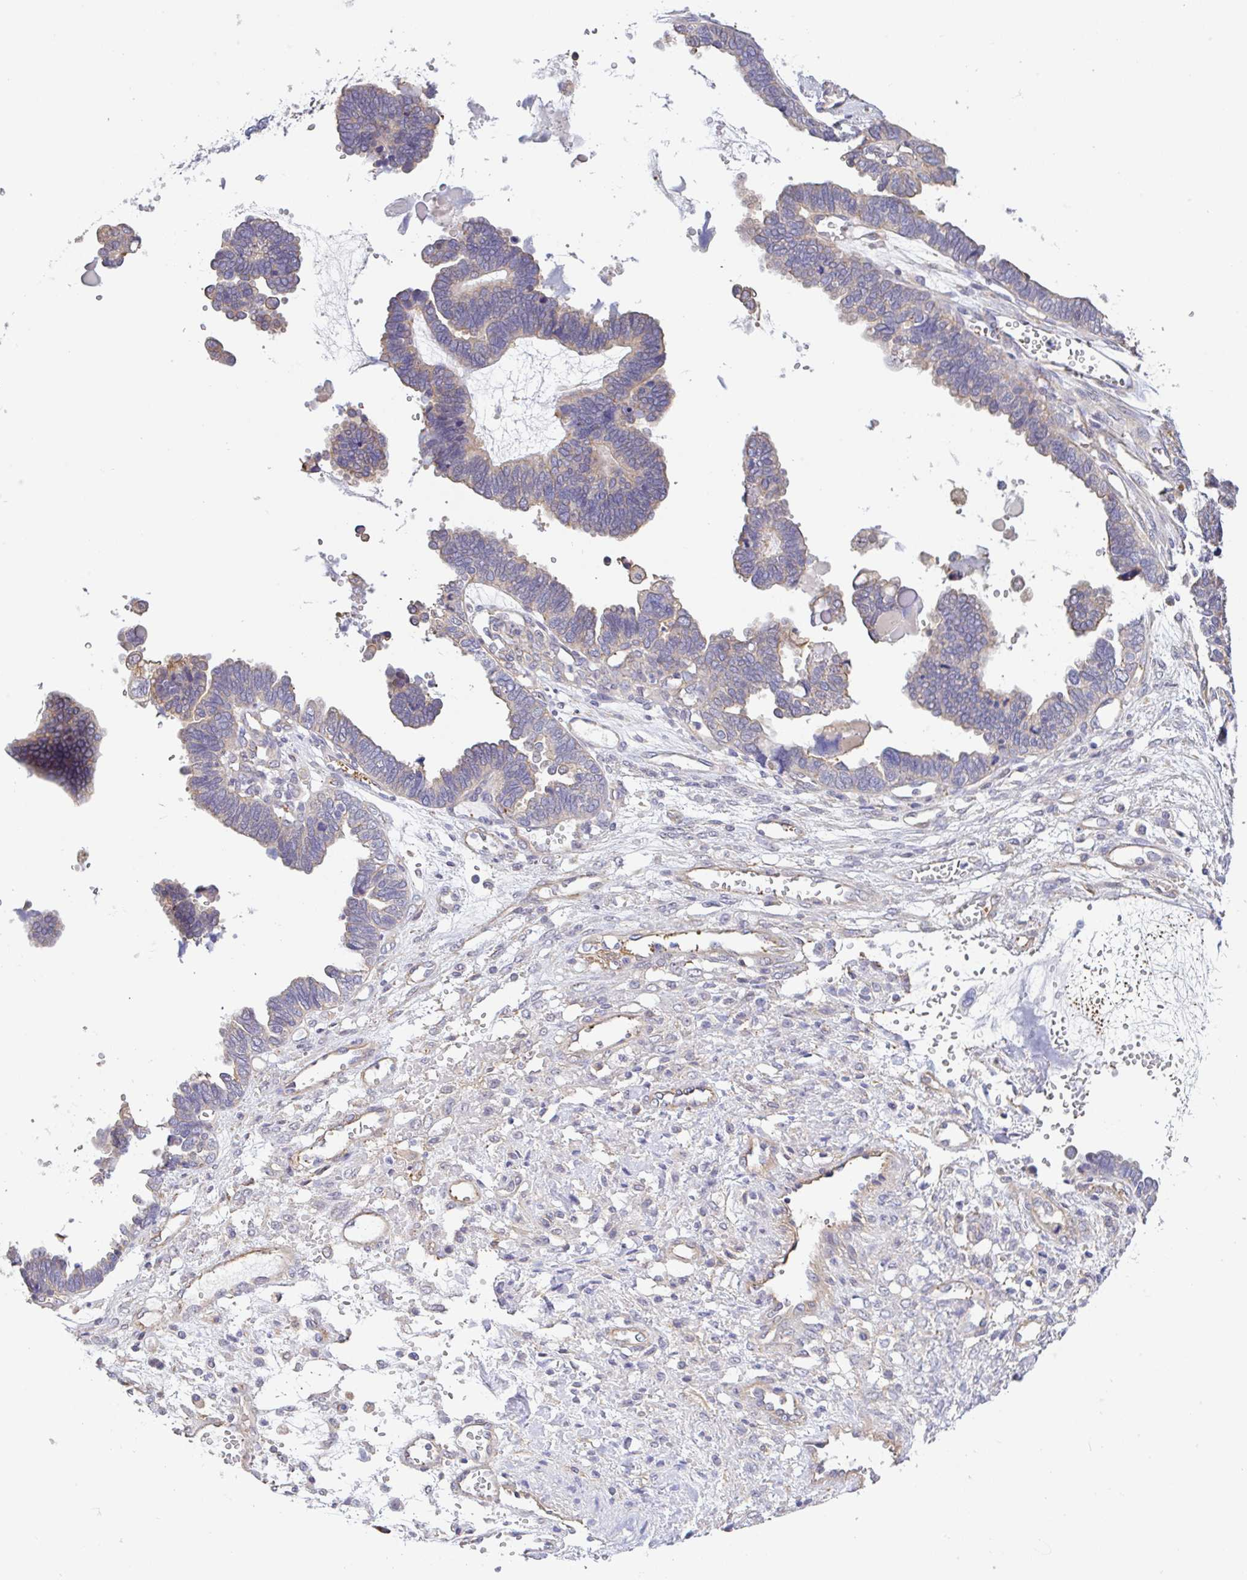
{"staining": {"intensity": "weak", "quantity": "25%-75%", "location": "cytoplasmic/membranous"}, "tissue": "ovarian cancer", "cell_type": "Tumor cells", "image_type": "cancer", "snomed": [{"axis": "morphology", "description": "Cystadenocarcinoma, serous, NOS"}, {"axis": "topography", "description": "Ovary"}], "caption": "This photomicrograph reveals immunohistochemistry staining of human serous cystadenocarcinoma (ovarian), with low weak cytoplasmic/membranous expression in about 25%-75% of tumor cells.", "gene": "PLCD4", "patient": {"sex": "female", "age": 51}}